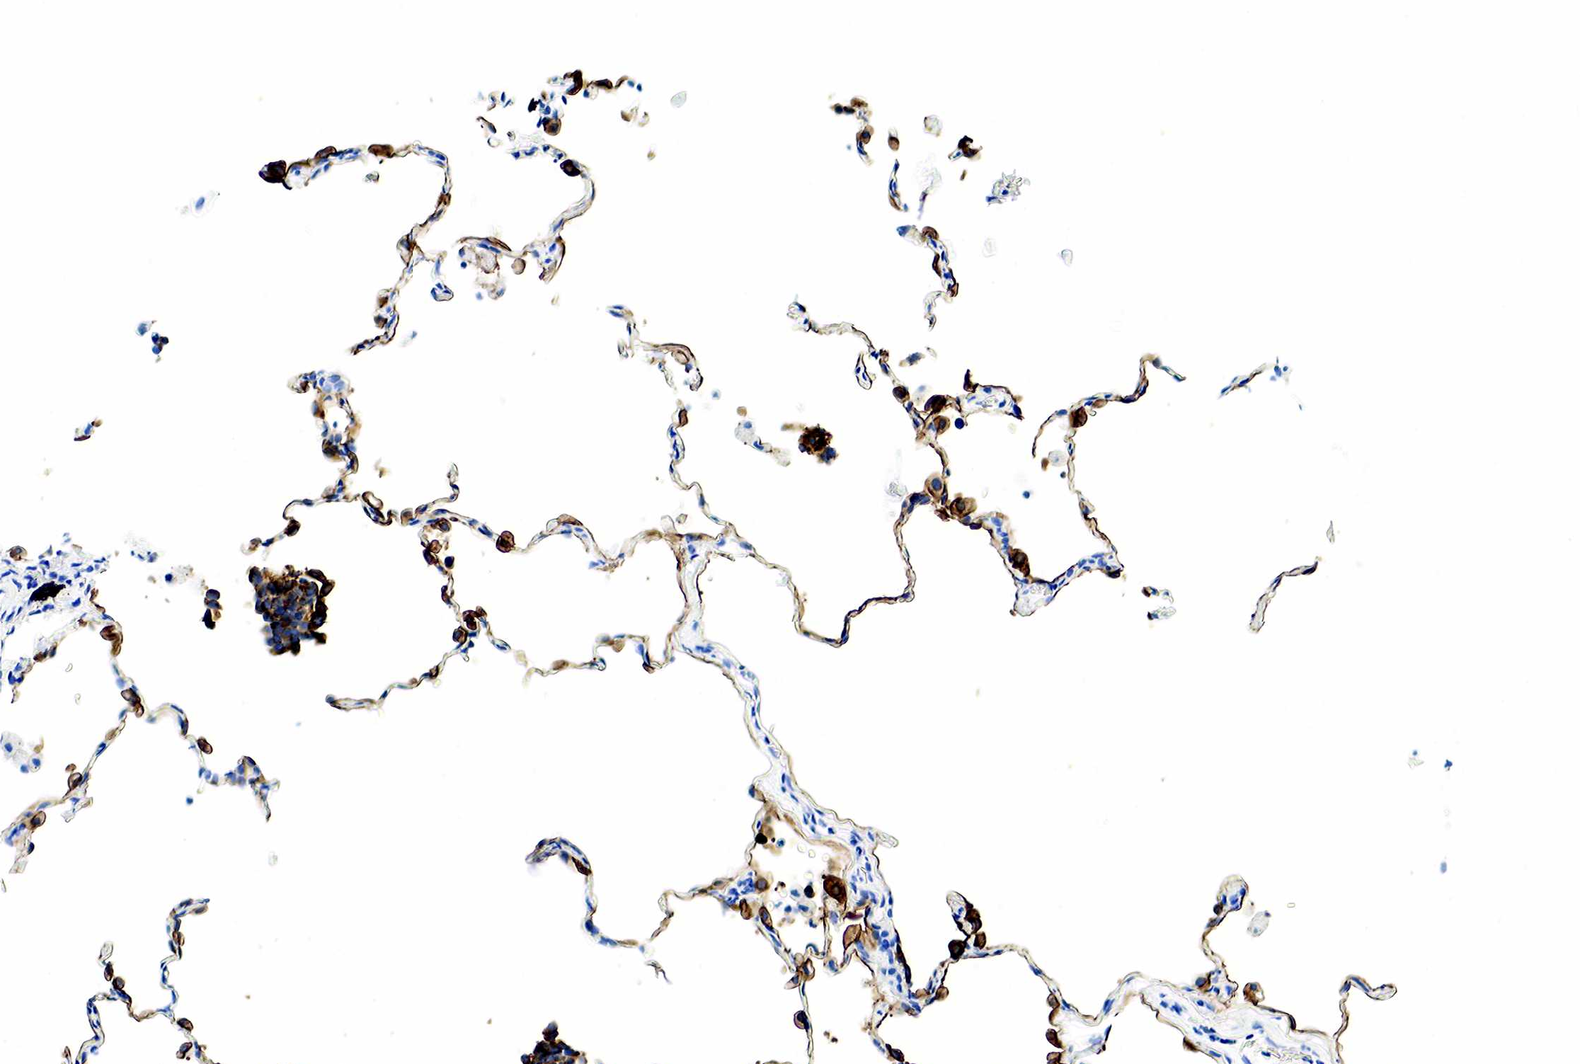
{"staining": {"intensity": "strong", "quantity": ">75%", "location": "cytoplasmic/membranous"}, "tissue": "lung cancer", "cell_type": "Tumor cells", "image_type": "cancer", "snomed": [{"axis": "morphology", "description": "Neoplasm, malignant, NOS"}, {"axis": "topography", "description": "Lung"}], "caption": "This image exhibits immunohistochemistry (IHC) staining of human lung cancer, with high strong cytoplasmic/membranous staining in approximately >75% of tumor cells.", "gene": "KRT7", "patient": {"sex": "female", "age": 75}}